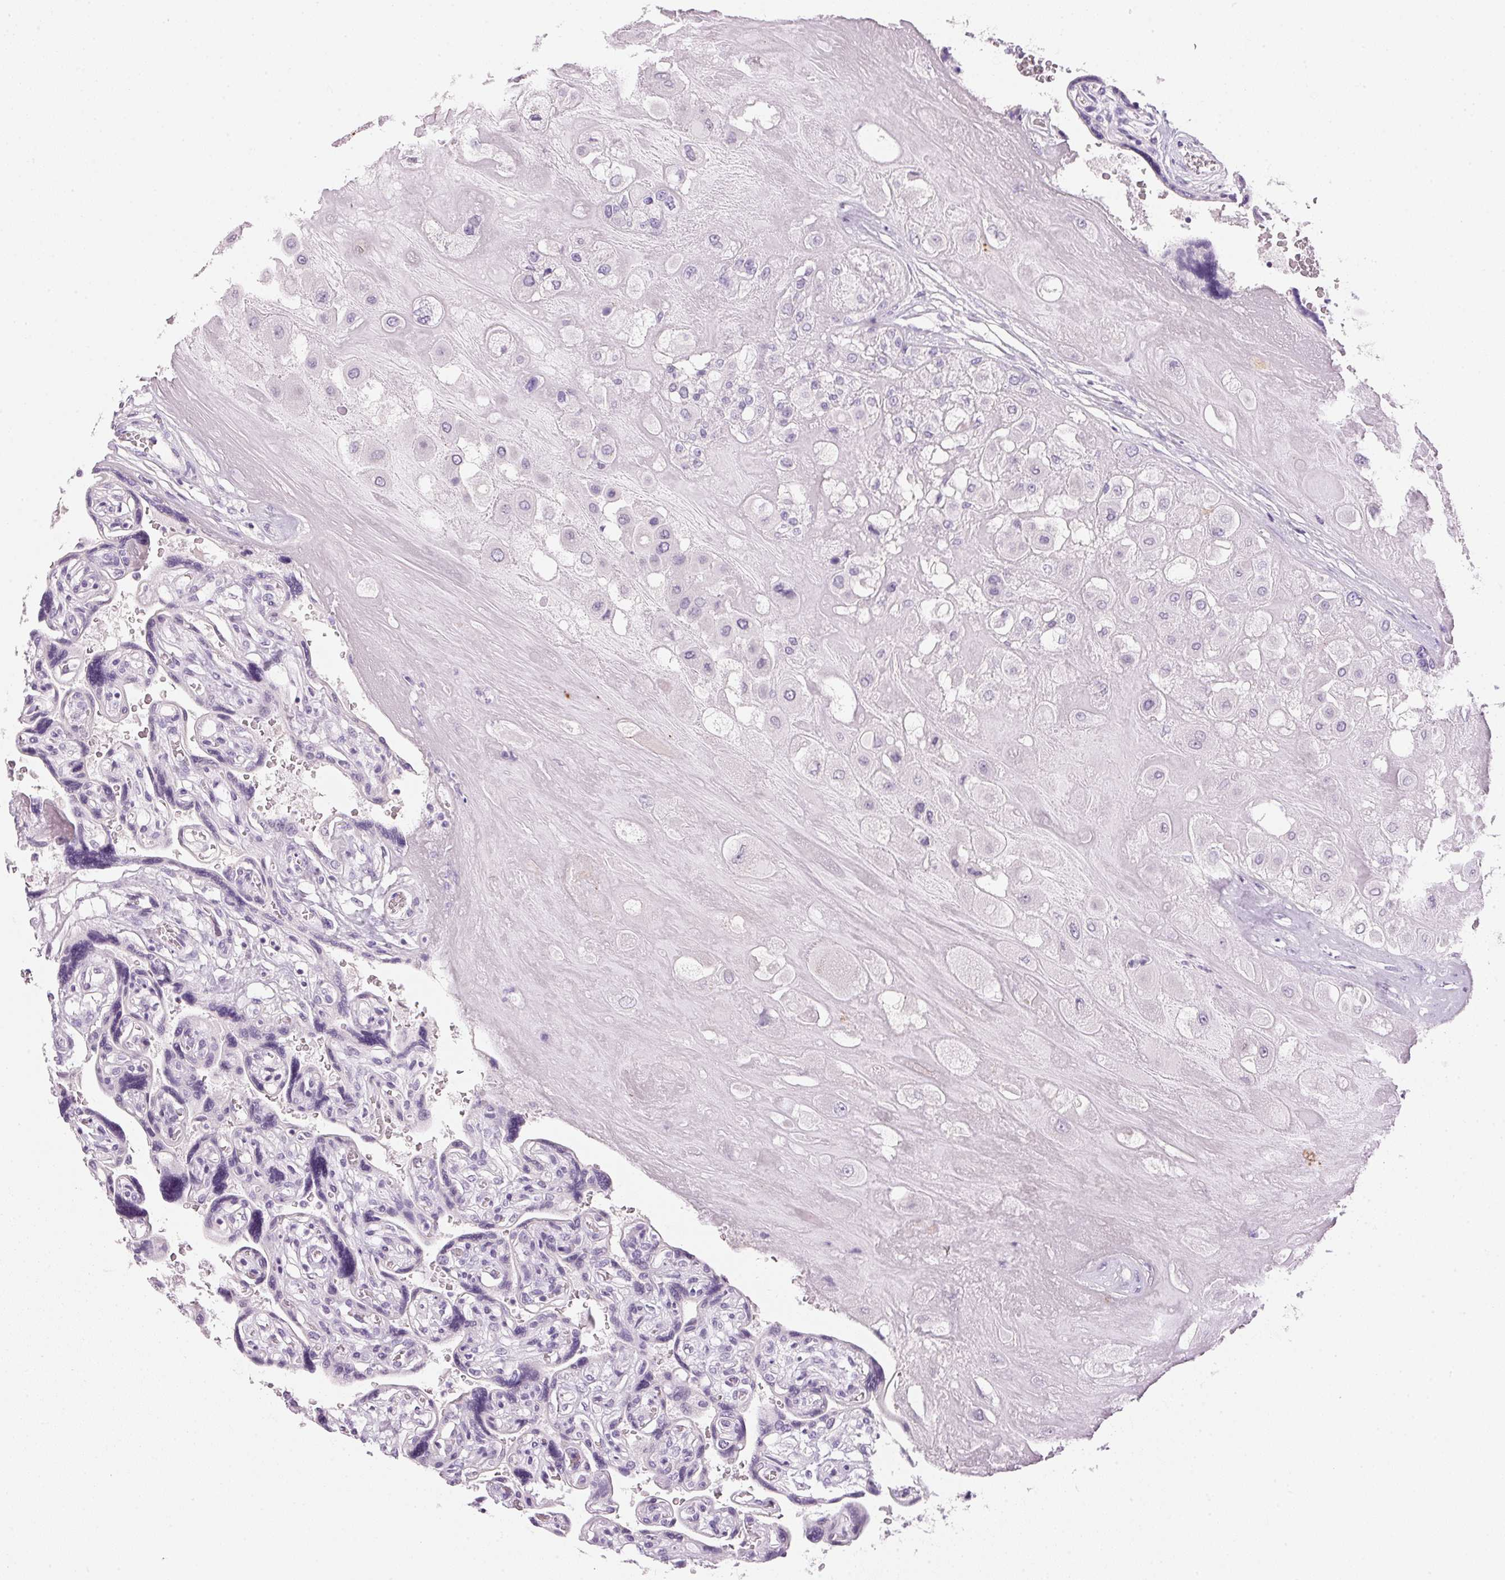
{"staining": {"intensity": "moderate", "quantity": "25%-75%", "location": "cytoplasmic/membranous"}, "tissue": "placenta", "cell_type": "Decidual cells", "image_type": "normal", "snomed": [{"axis": "morphology", "description": "Normal tissue, NOS"}, {"axis": "topography", "description": "Placenta"}], "caption": "Placenta stained for a protein shows moderate cytoplasmic/membranous positivity in decidual cells.", "gene": "IGFBP1", "patient": {"sex": "female", "age": 32}}